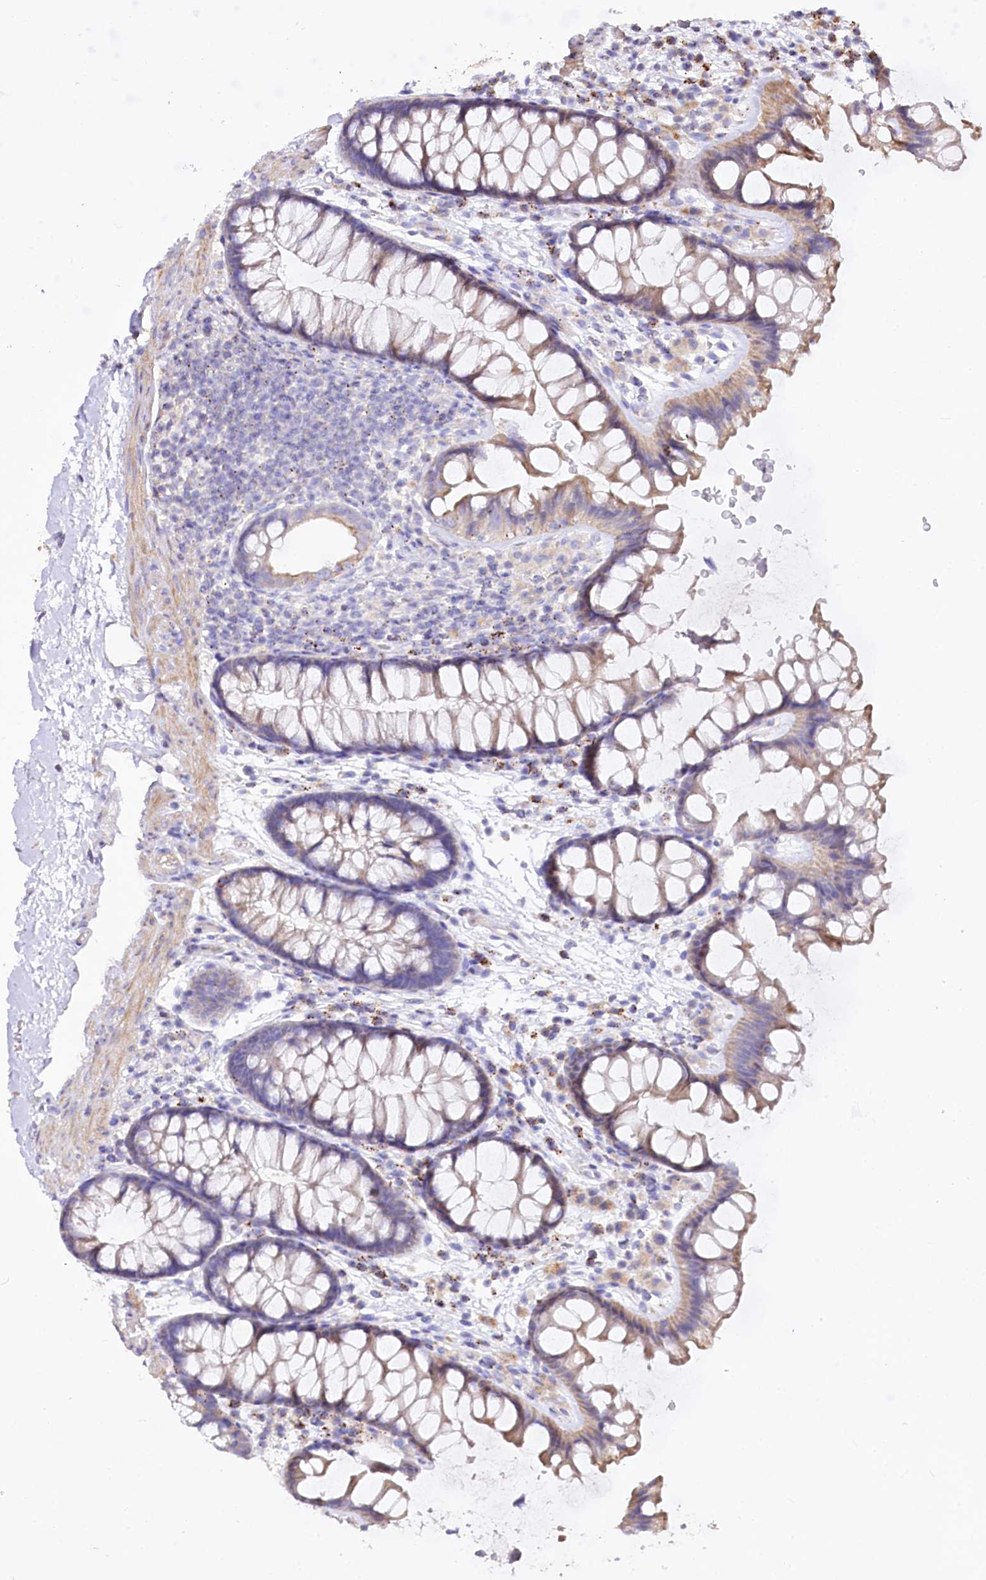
{"staining": {"intensity": "negative", "quantity": "none", "location": "none"}, "tissue": "colon", "cell_type": "Endothelial cells", "image_type": "normal", "snomed": [{"axis": "morphology", "description": "Normal tissue, NOS"}, {"axis": "topography", "description": "Colon"}], "caption": "This is an immunohistochemistry (IHC) micrograph of normal human colon. There is no positivity in endothelial cells.", "gene": "PTER", "patient": {"sex": "female", "age": 62}}